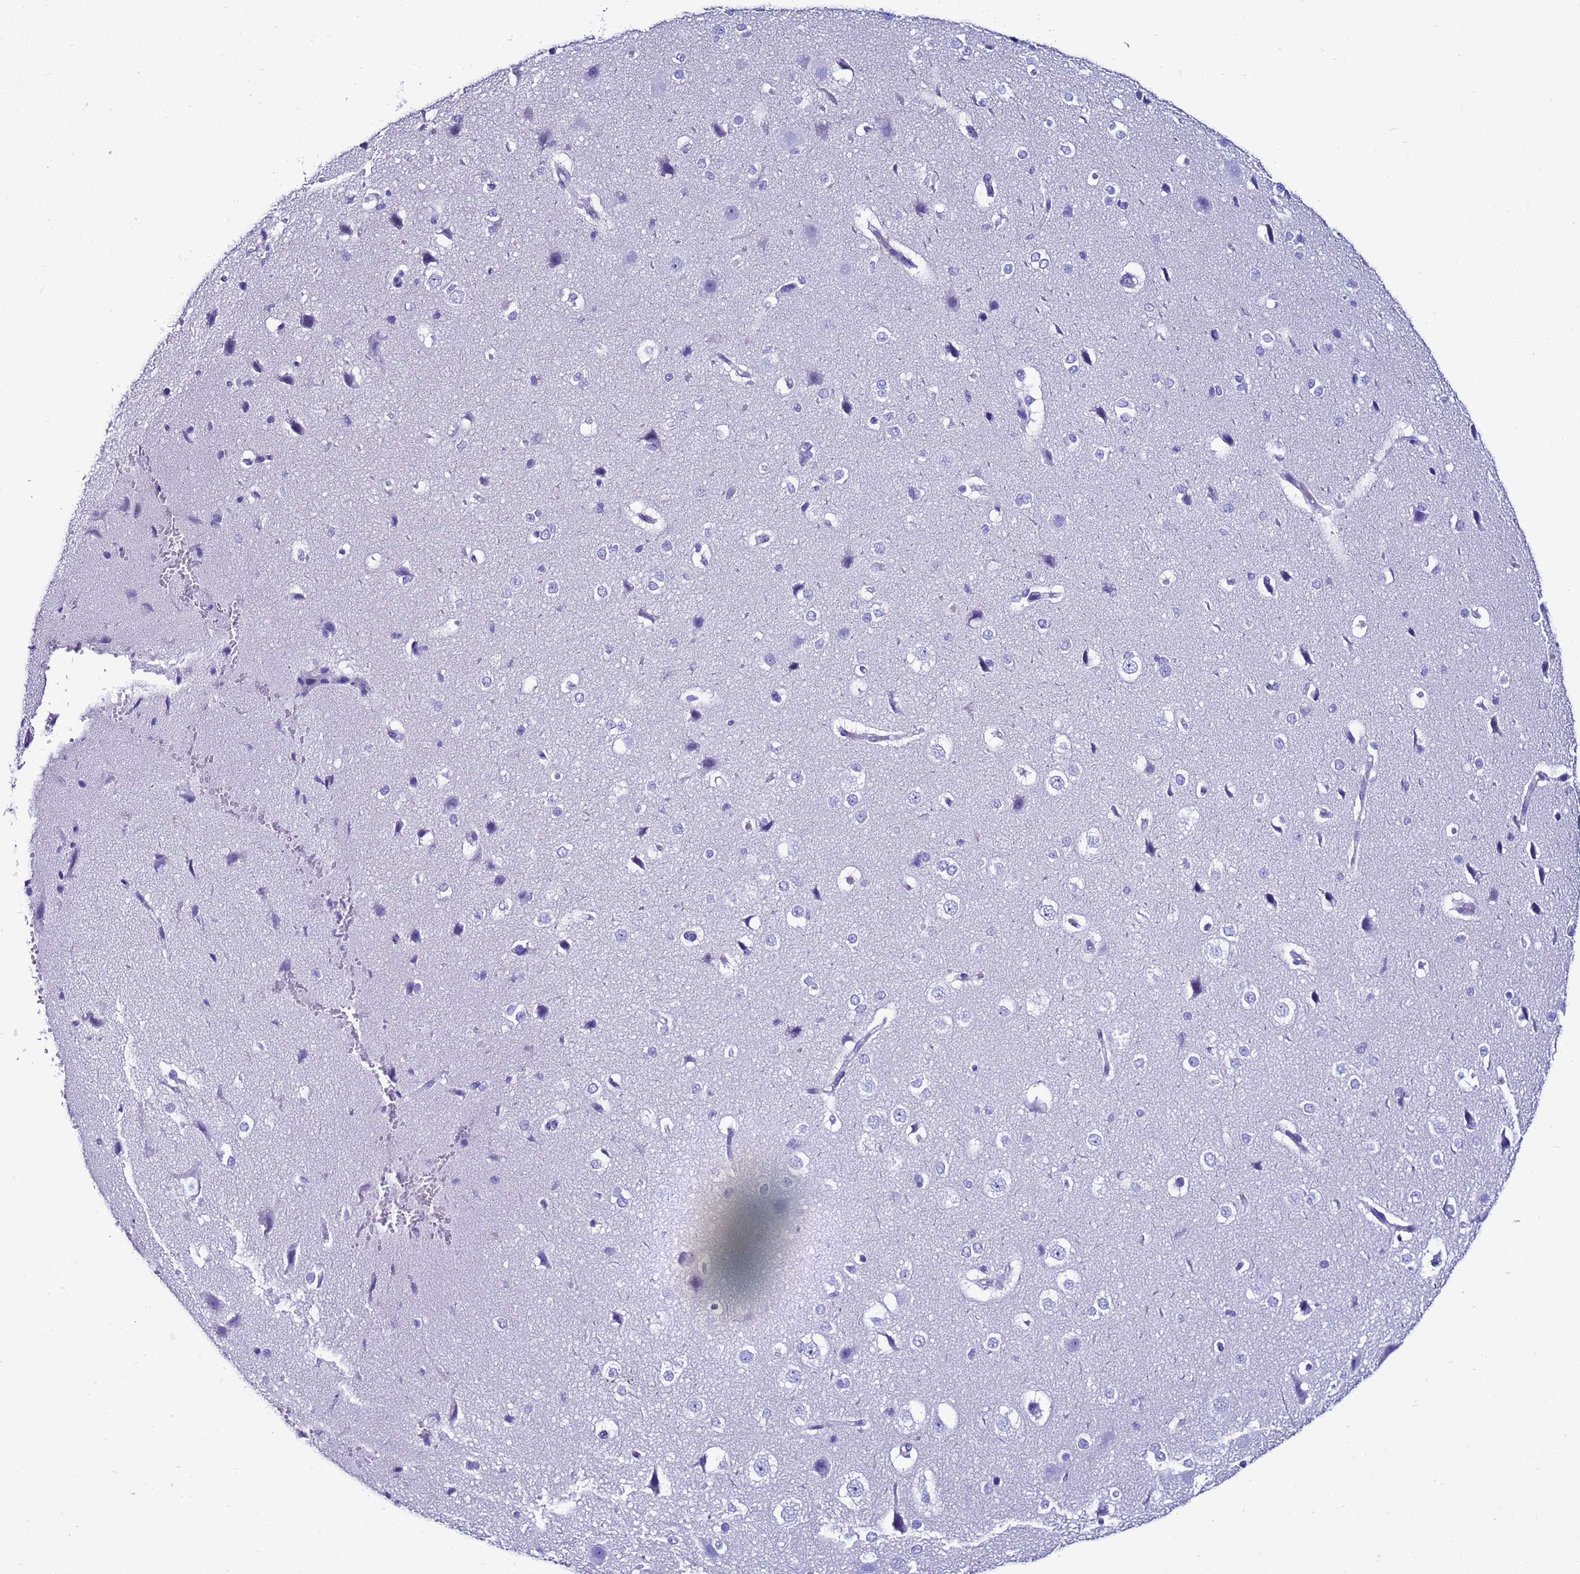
{"staining": {"intensity": "negative", "quantity": "none", "location": "none"}, "tissue": "cerebral cortex", "cell_type": "Endothelial cells", "image_type": "normal", "snomed": [{"axis": "morphology", "description": "Normal tissue, NOS"}, {"axis": "morphology", "description": "Developmental malformation"}, {"axis": "topography", "description": "Cerebral cortex"}], "caption": "The image exhibits no significant staining in endothelial cells of cerebral cortex.", "gene": "BEST2", "patient": {"sex": "female", "age": 30}}